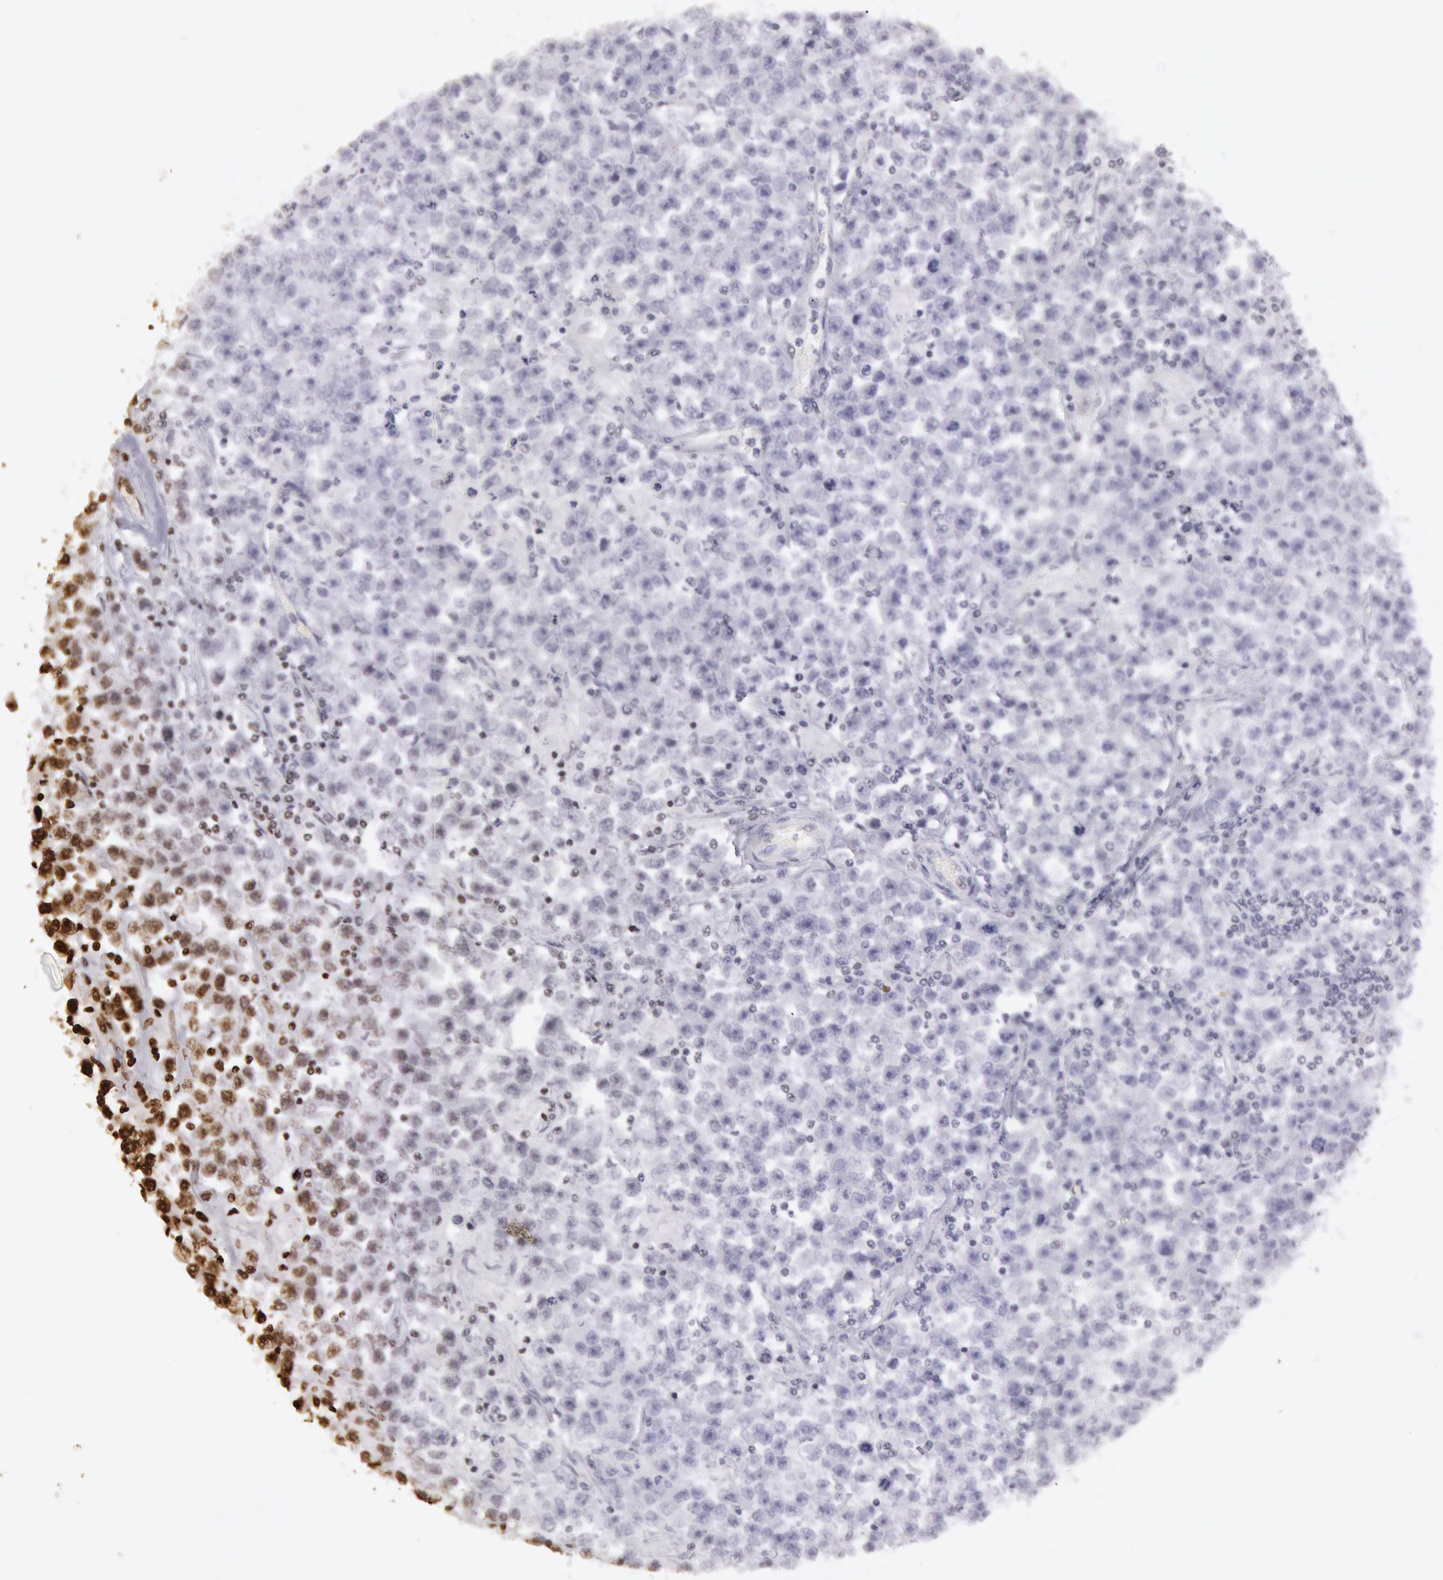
{"staining": {"intensity": "strong", "quantity": "<25%", "location": "nuclear"}, "tissue": "testis cancer", "cell_type": "Tumor cells", "image_type": "cancer", "snomed": [{"axis": "morphology", "description": "Seminoma, NOS"}, {"axis": "topography", "description": "Testis"}], "caption": "This is a photomicrograph of immunohistochemistry (IHC) staining of testis seminoma, which shows strong positivity in the nuclear of tumor cells.", "gene": "H3-4", "patient": {"sex": "male", "age": 33}}